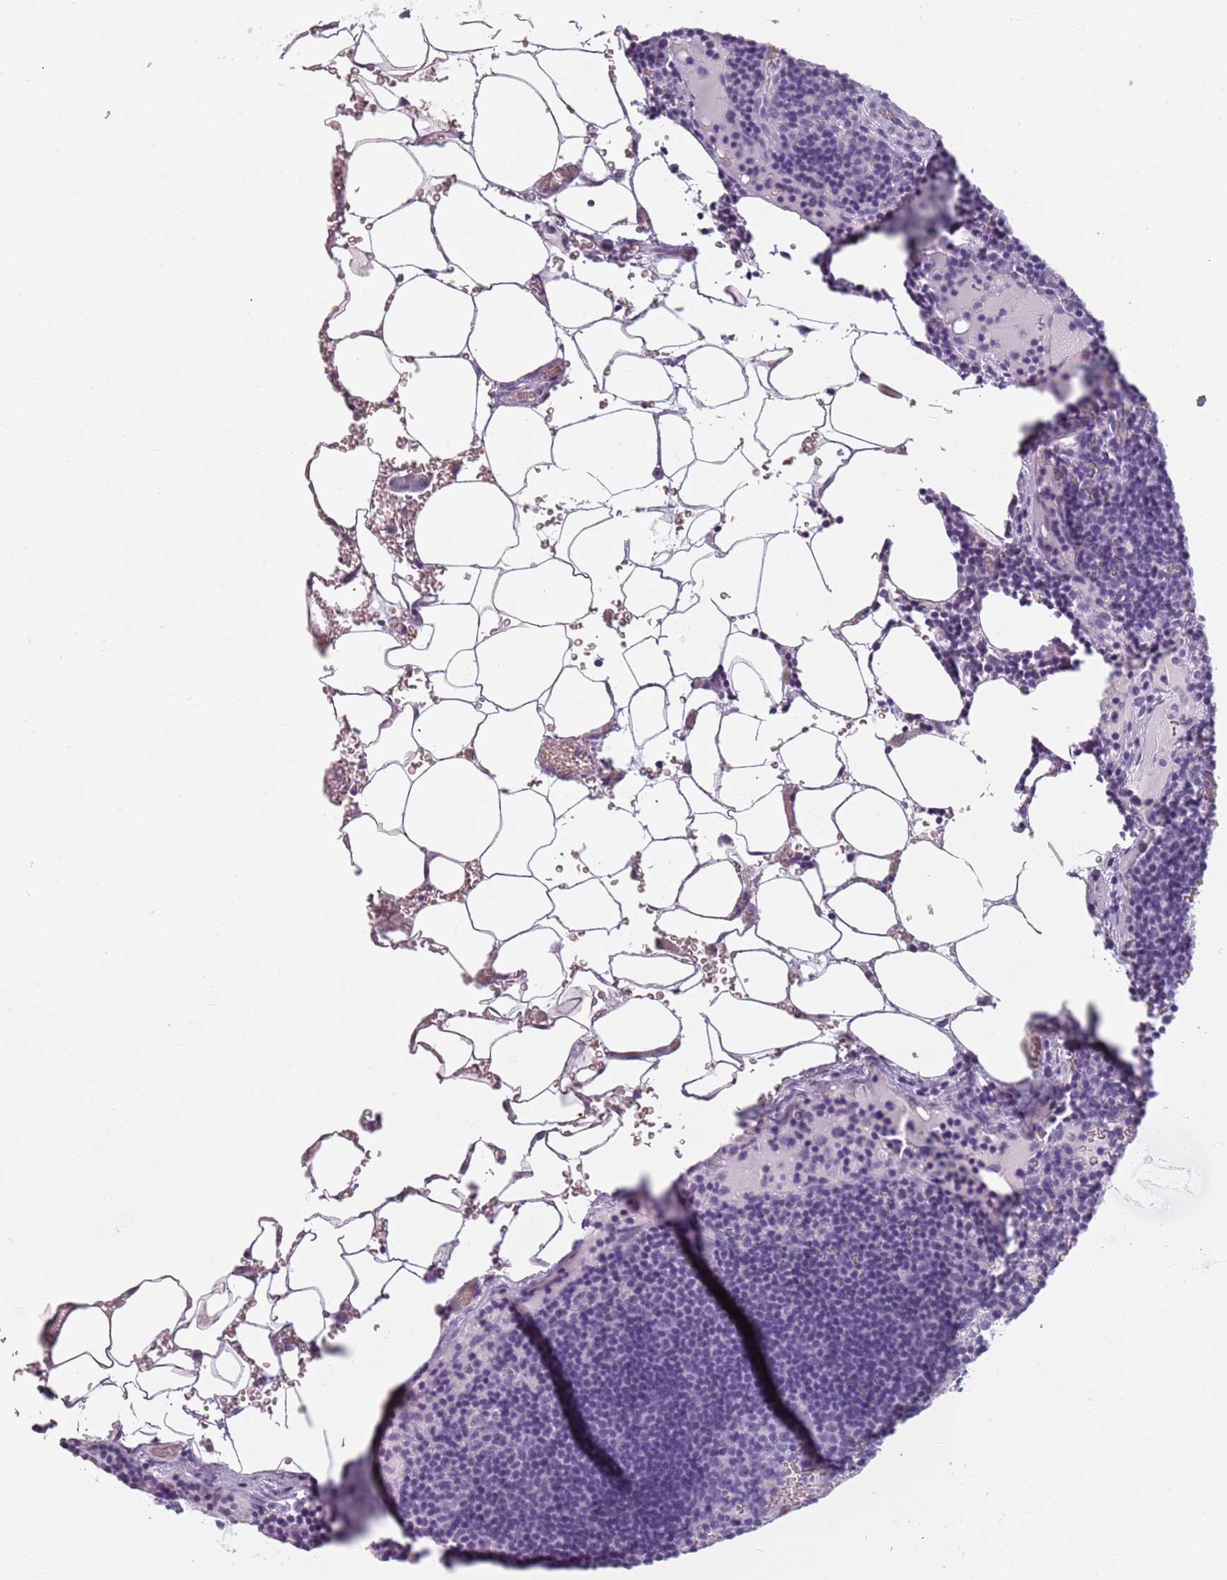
{"staining": {"intensity": "negative", "quantity": "none", "location": "none"}, "tissue": "lymph node", "cell_type": "Germinal center cells", "image_type": "normal", "snomed": [{"axis": "morphology", "description": "Normal tissue, NOS"}, {"axis": "topography", "description": "Lymph node"}], "caption": "Immunohistochemistry histopathology image of benign lymph node: lymph node stained with DAB (3,3'-diaminobenzidine) exhibits no significant protein expression in germinal center cells. (DAB (3,3'-diaminobenzidine) immunohistochemistry (IHC) visualized using brightfield microscopy, high magnification).", "gene": "PIEZO1", "patient": {"sex": "male", "age": 53}}